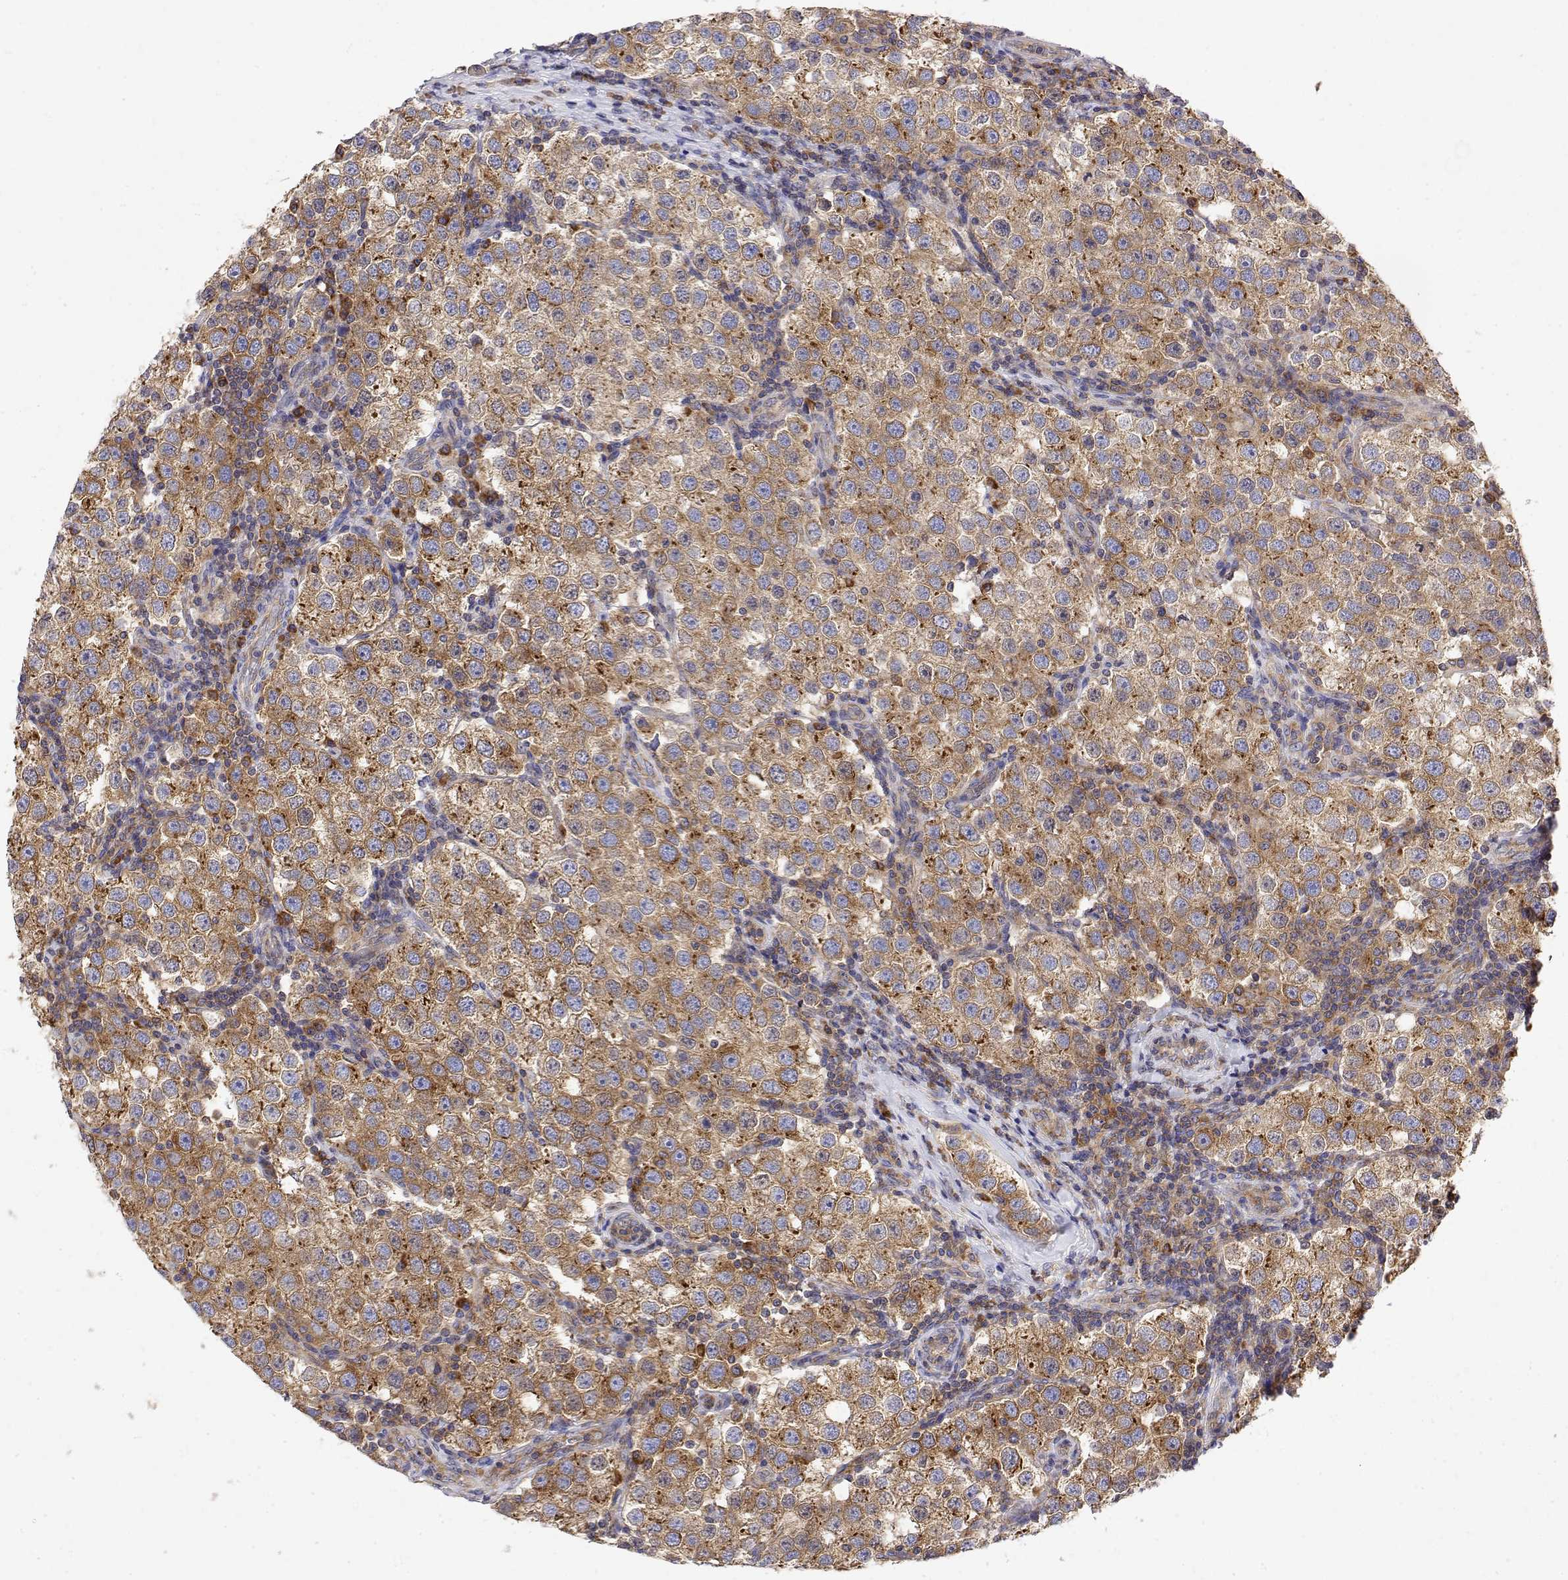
{"staining": {"intensity": "moderate", "quantity": ">75%", "location": "cytoplasmic/membranous"}, "tissue": "testis cancer", "cell_type": "Tumor cells", "image_type": "cancer", "snomed": [{"axis": "morphology", "description": "Seminoma, NOS"}, {"axis": "topography", "description": "Testis"}], "caption": "Testis cancer was stained to show a protein in brown. There is medium levels of moderate cytoplasmic/membranous positivity in approximately >75% of tumor cells.", "gene": "EEF1G", "patient": {"sex": "male", "age": 37}}